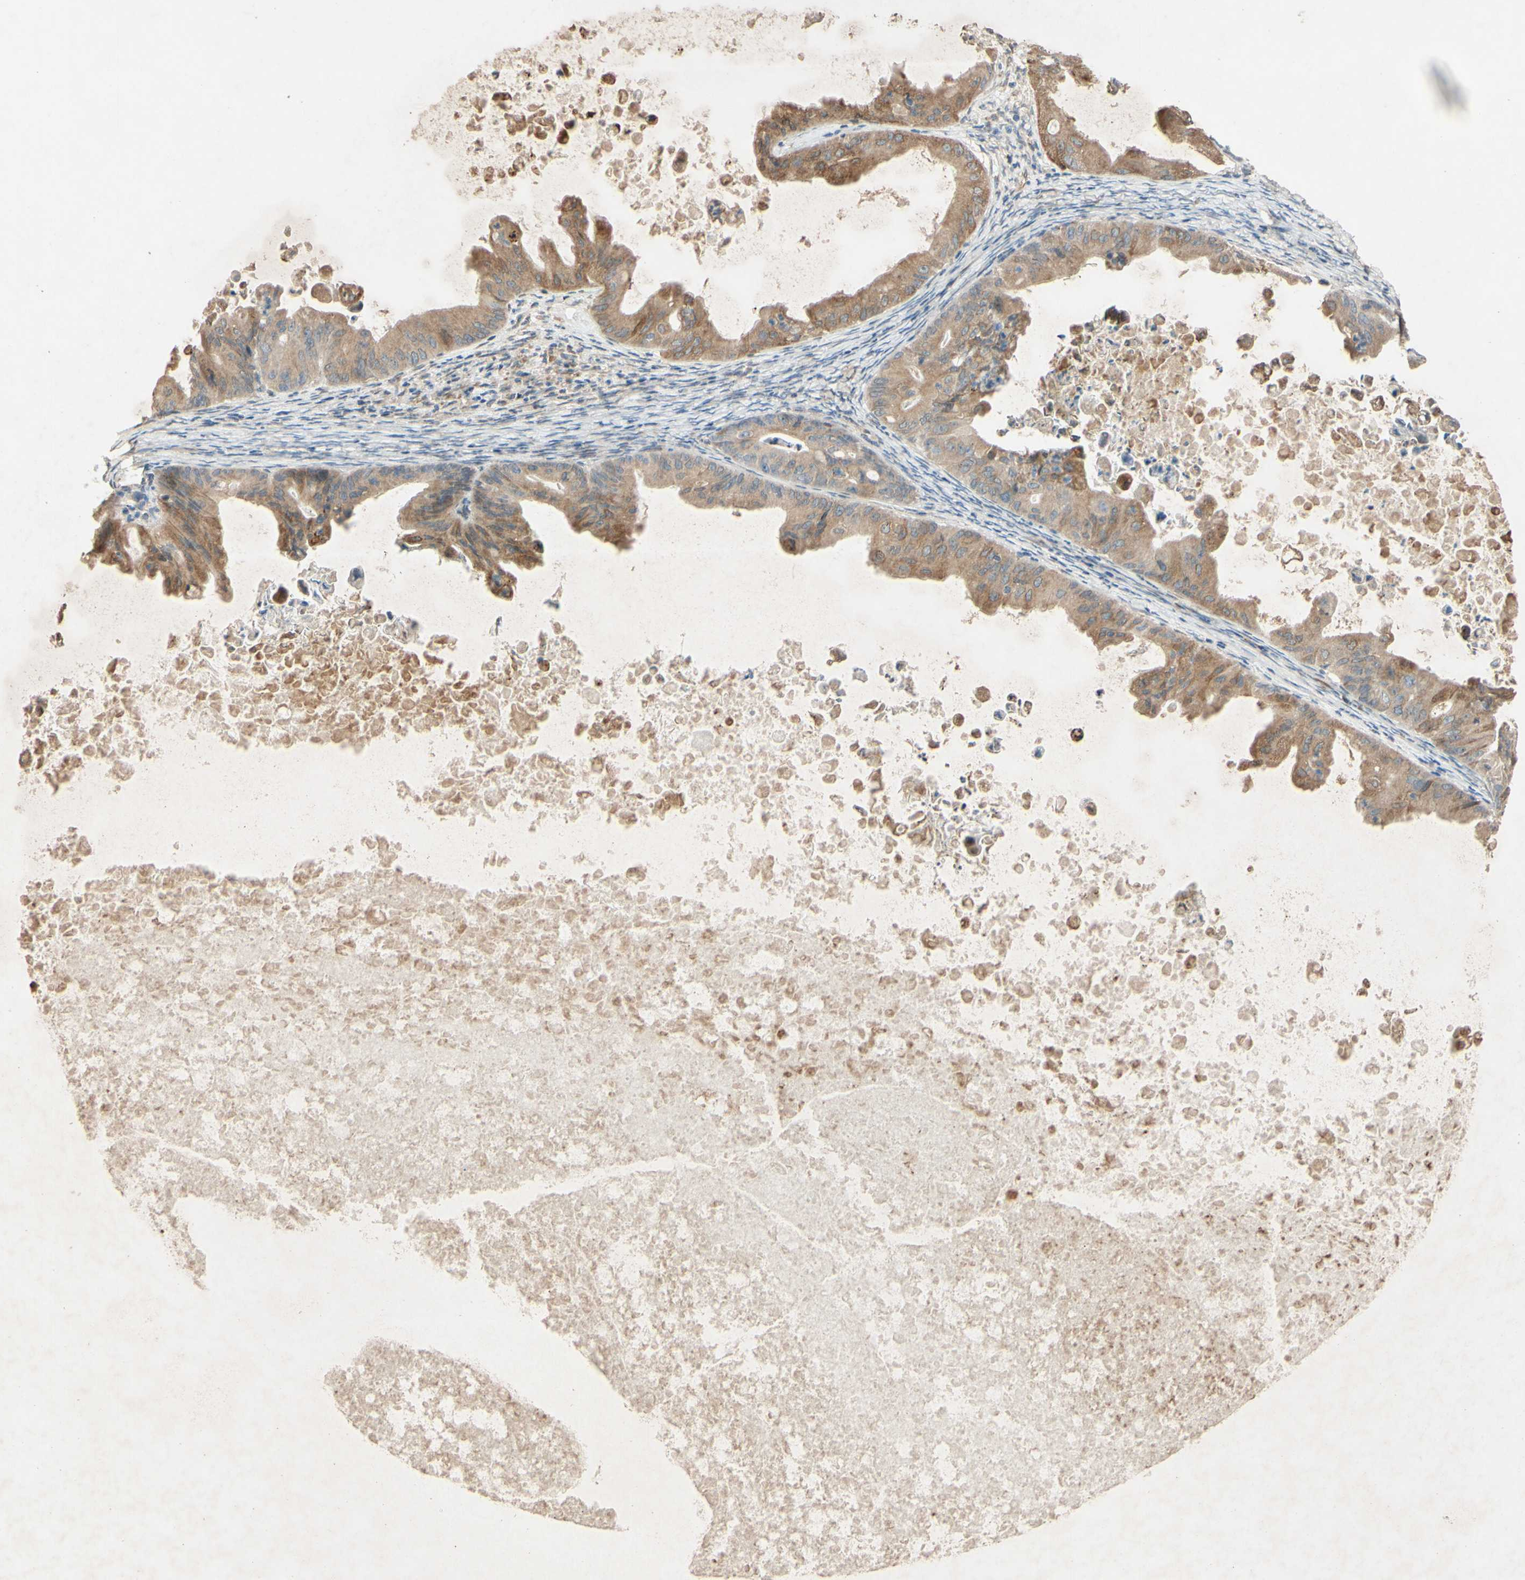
{"staining": {"intensity": "moderate", "quantity": ">75%", "location": "cytoplasmic/membranous,nuclear"}, "tissue": "ovarian cancer", "cell_type": "Tumor cells", "image_type": "cancer", "snomed": [{"axis": "morphology", "description": "Cystadenocarcinoma, mucinous, NOS"}, {"axis": "topography", "description": "Ovary"}], "caption": "Ovarian mucinous cystadenocarcinoma stained with DAB (3,3'-diaminobenzidine) IHC reveals medium levels of moderate cytoplasmic/membranous and nuclear positivity in about >75% of tumor cells.", "gene": "PTPRU", "patient": {"sex": "female", "age": 37}}